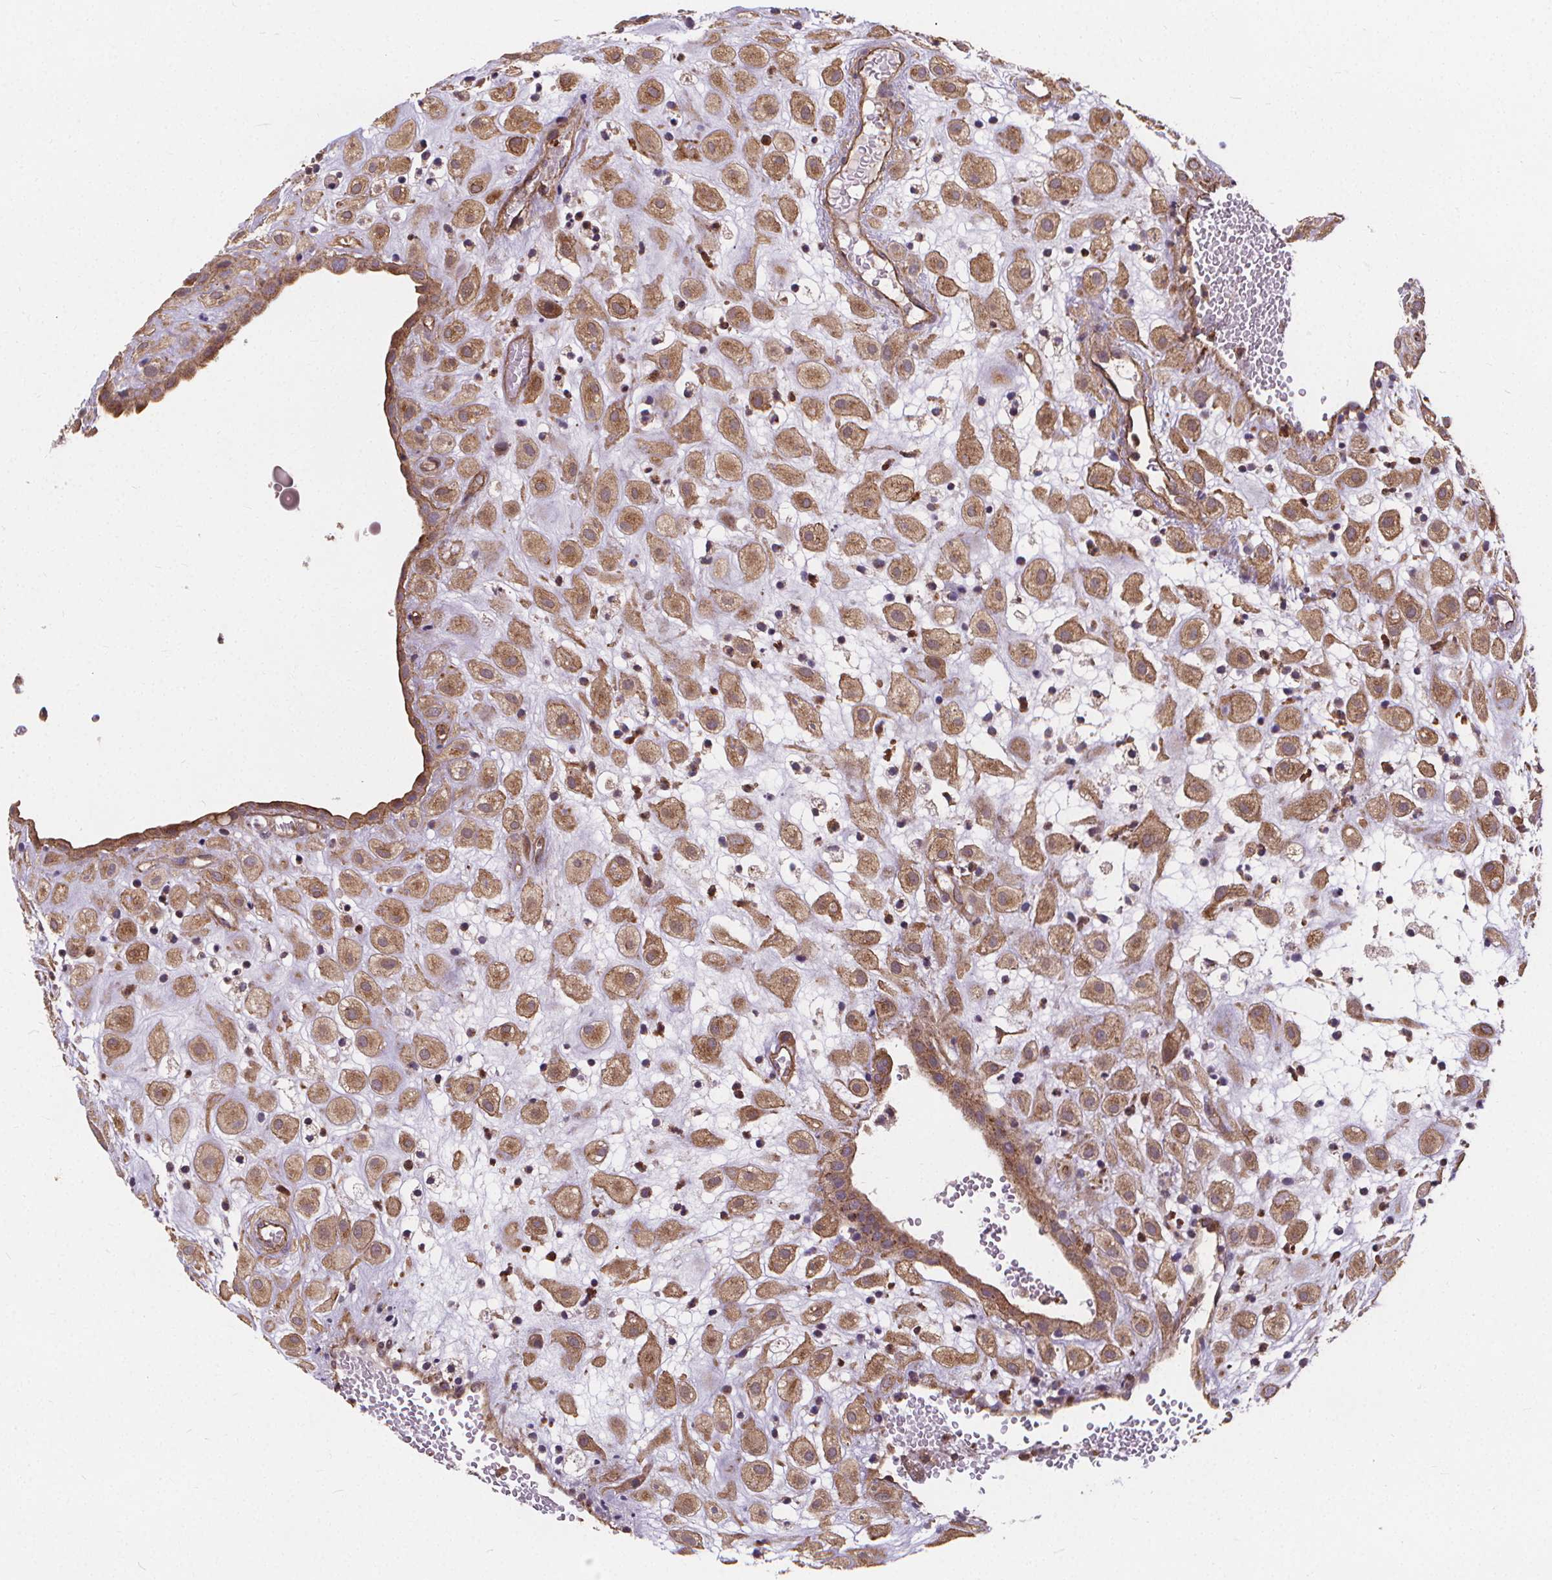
{"staining": {"intensity": "moderate", "quantity": ">75%", "location": "cytoplasmic/membranous"}, "tissue": "placenta", "cell_type": "Decidual cells", "image_type": "normal", "snomed": [{"axis": "morphology", "description": "Normal tissue, NOS"}, {"axis": "topography", "description": "Placenta"}], "caption": "Protein analysis of normal placenta reveals moderate cytoplasmic/membranous positivity in approximately >75% of decidual cells.", "gene": "CLINT1", "patient": {"sex": "female", "age": 24}}